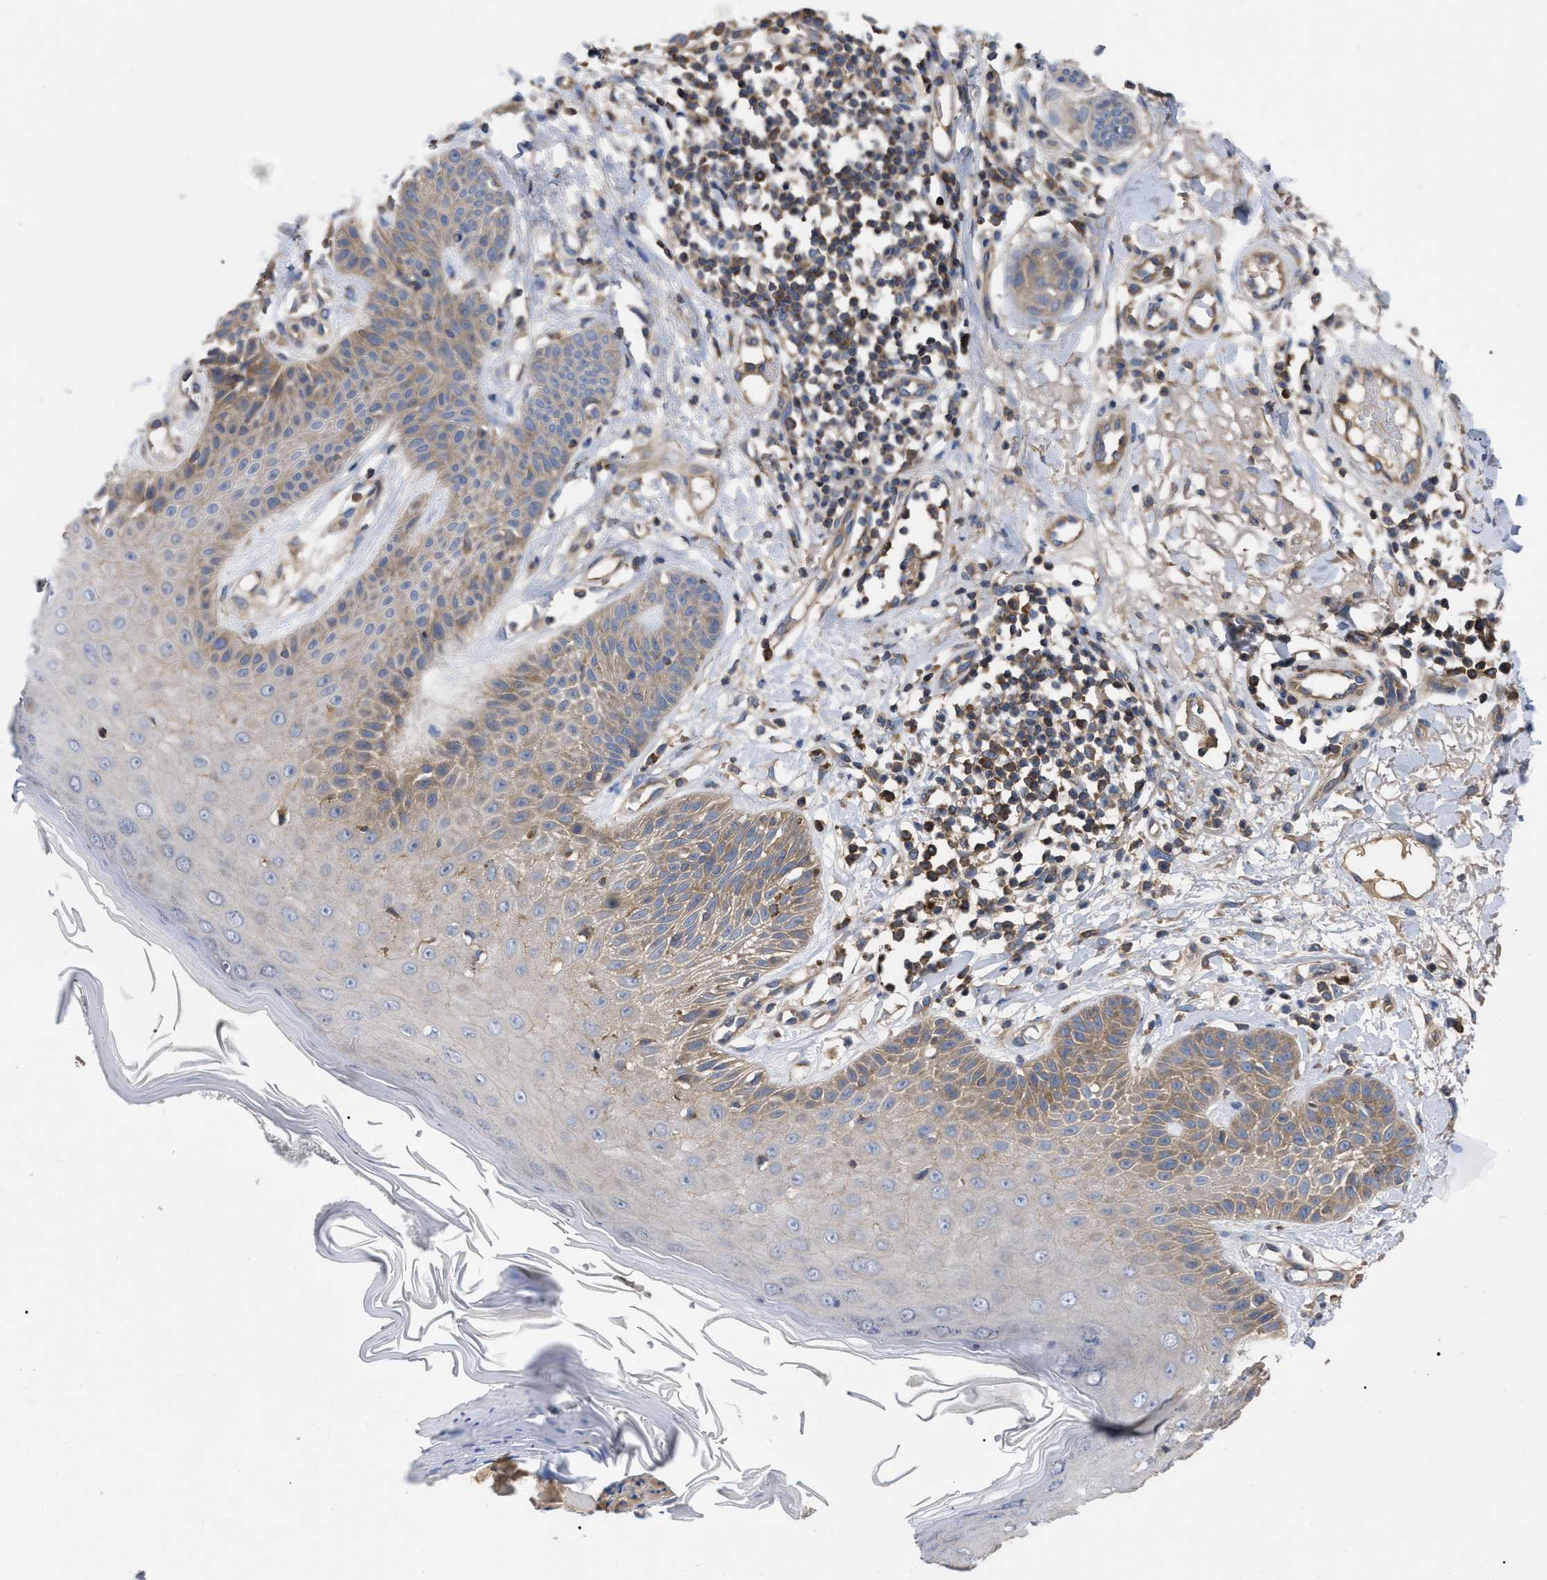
{"staining": {"intensity": "weak", "quantity": "25%-75%", "location": "cytoplasmic/membranous"}, "tissue": "skin cancer", "cell_type": "Tumor cells", "image_type": "cancer", "snomed": [{"axis": "morphology", "description": "Normal tissue, NOS"}, {"axis": "morphology", "description": "Basal cell carcinoma"}, {"axis": "topography", "description": "Skin"}], "caption": "Immunohistochemistry of human skin cancer (basal cell carcinoma) displays low levels of weak cytoplasmic/membranous expression in approximately 25%-75% of tumor cells. The protein is shown in brown color, while the nuclei are stained blue.", "gene": "RAP1GDS1", "patient": {"sex": "male", "age": 79}}